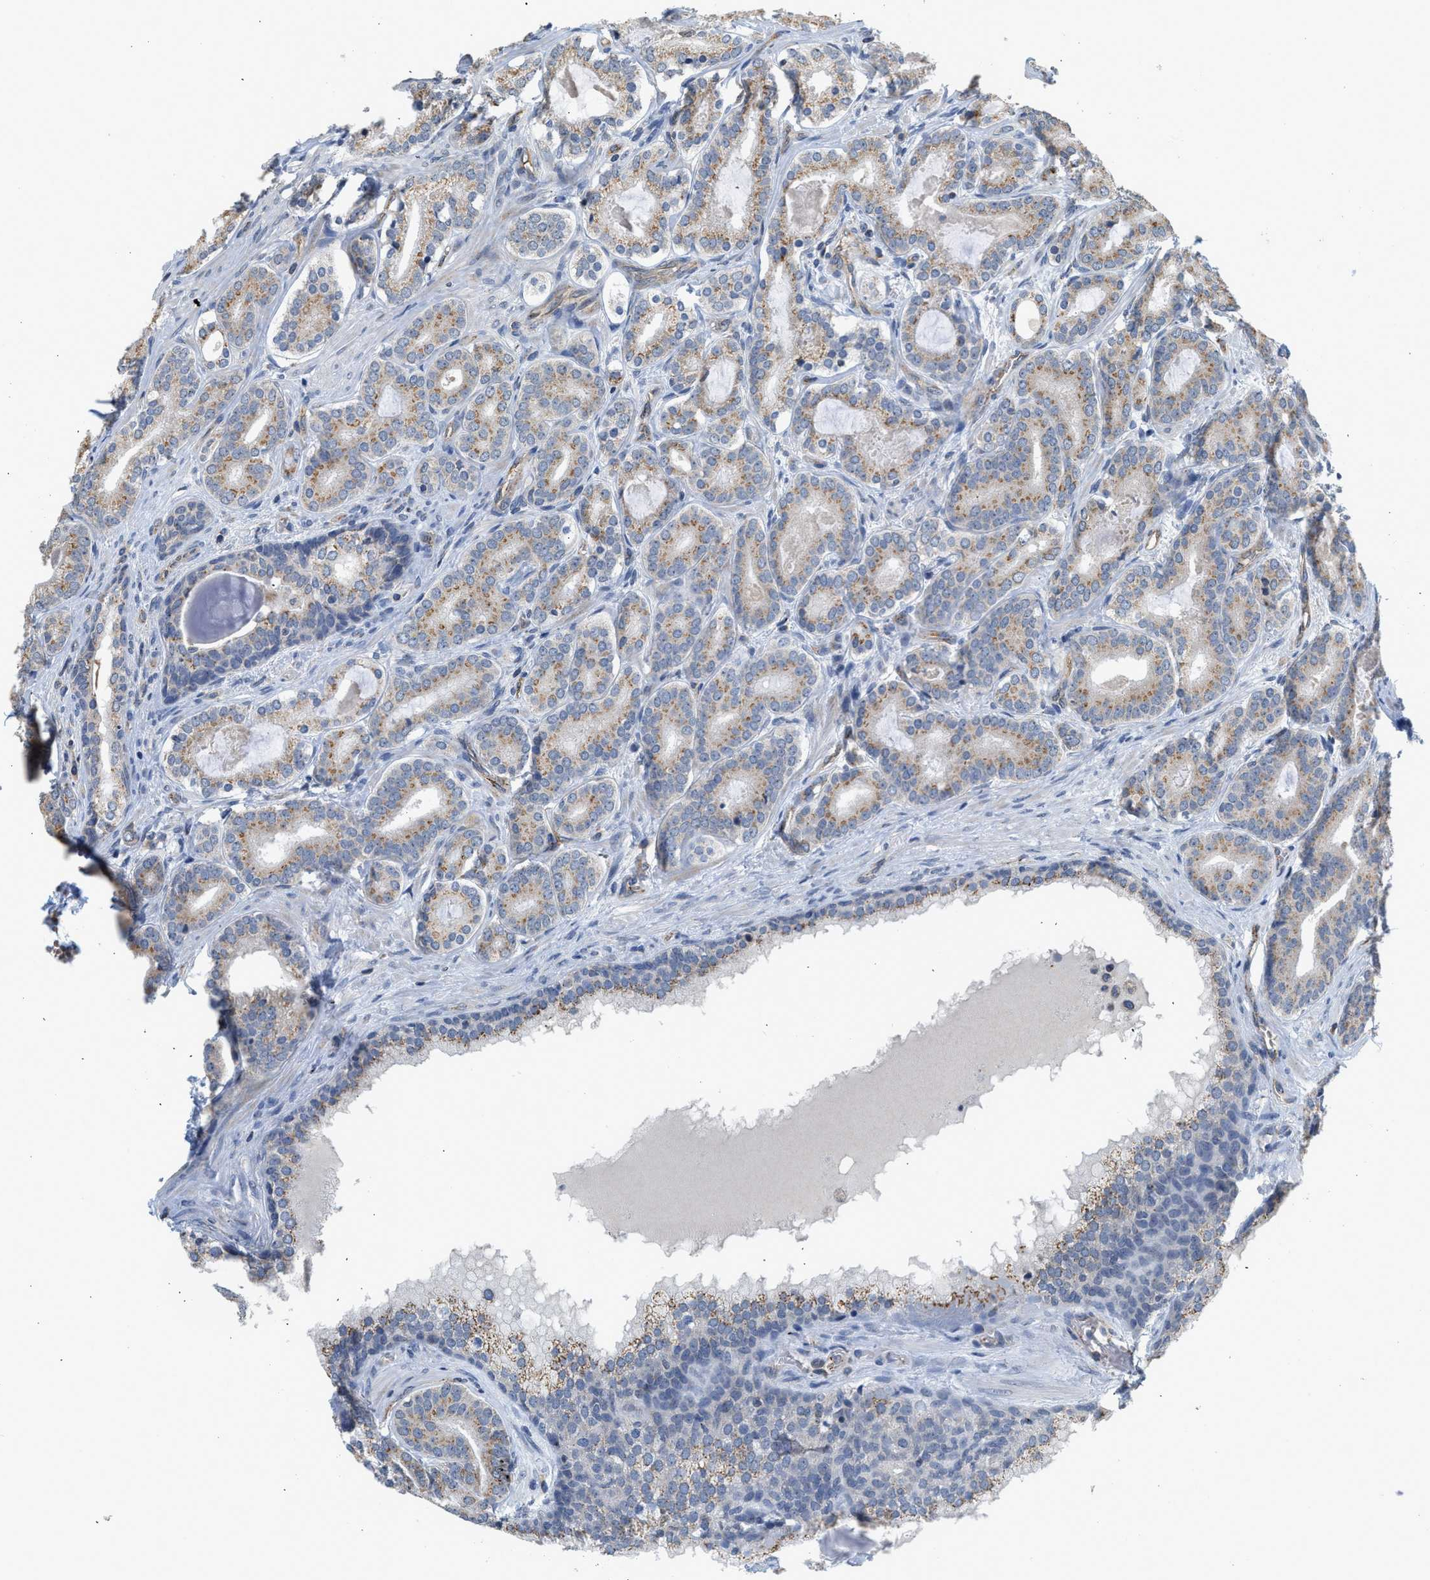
{"staining": {"intensity": "moderate", "quantity": "<25%", "location": "cytoplasmic/membranous"}, "tissue": "prostate cancer", "cell_type": "Tumor cells", "image_type": "cancer", "snomed": [{"axis": "morphology", "description": "Adenocarcinoma, High grade"}, {"axis": "topography", "description": "Prostate"}], "caption": "Protein expression by IHC exhibits moderate cytoplasmic/membranous expression in approximately <25% of tumor cells in high-grade adenocarcinoma (prostate). (DAB IHC with brightfield microscopy, high magnification).", "gene": "PIM1", "patient": {"sex": "male", "age": 60}}